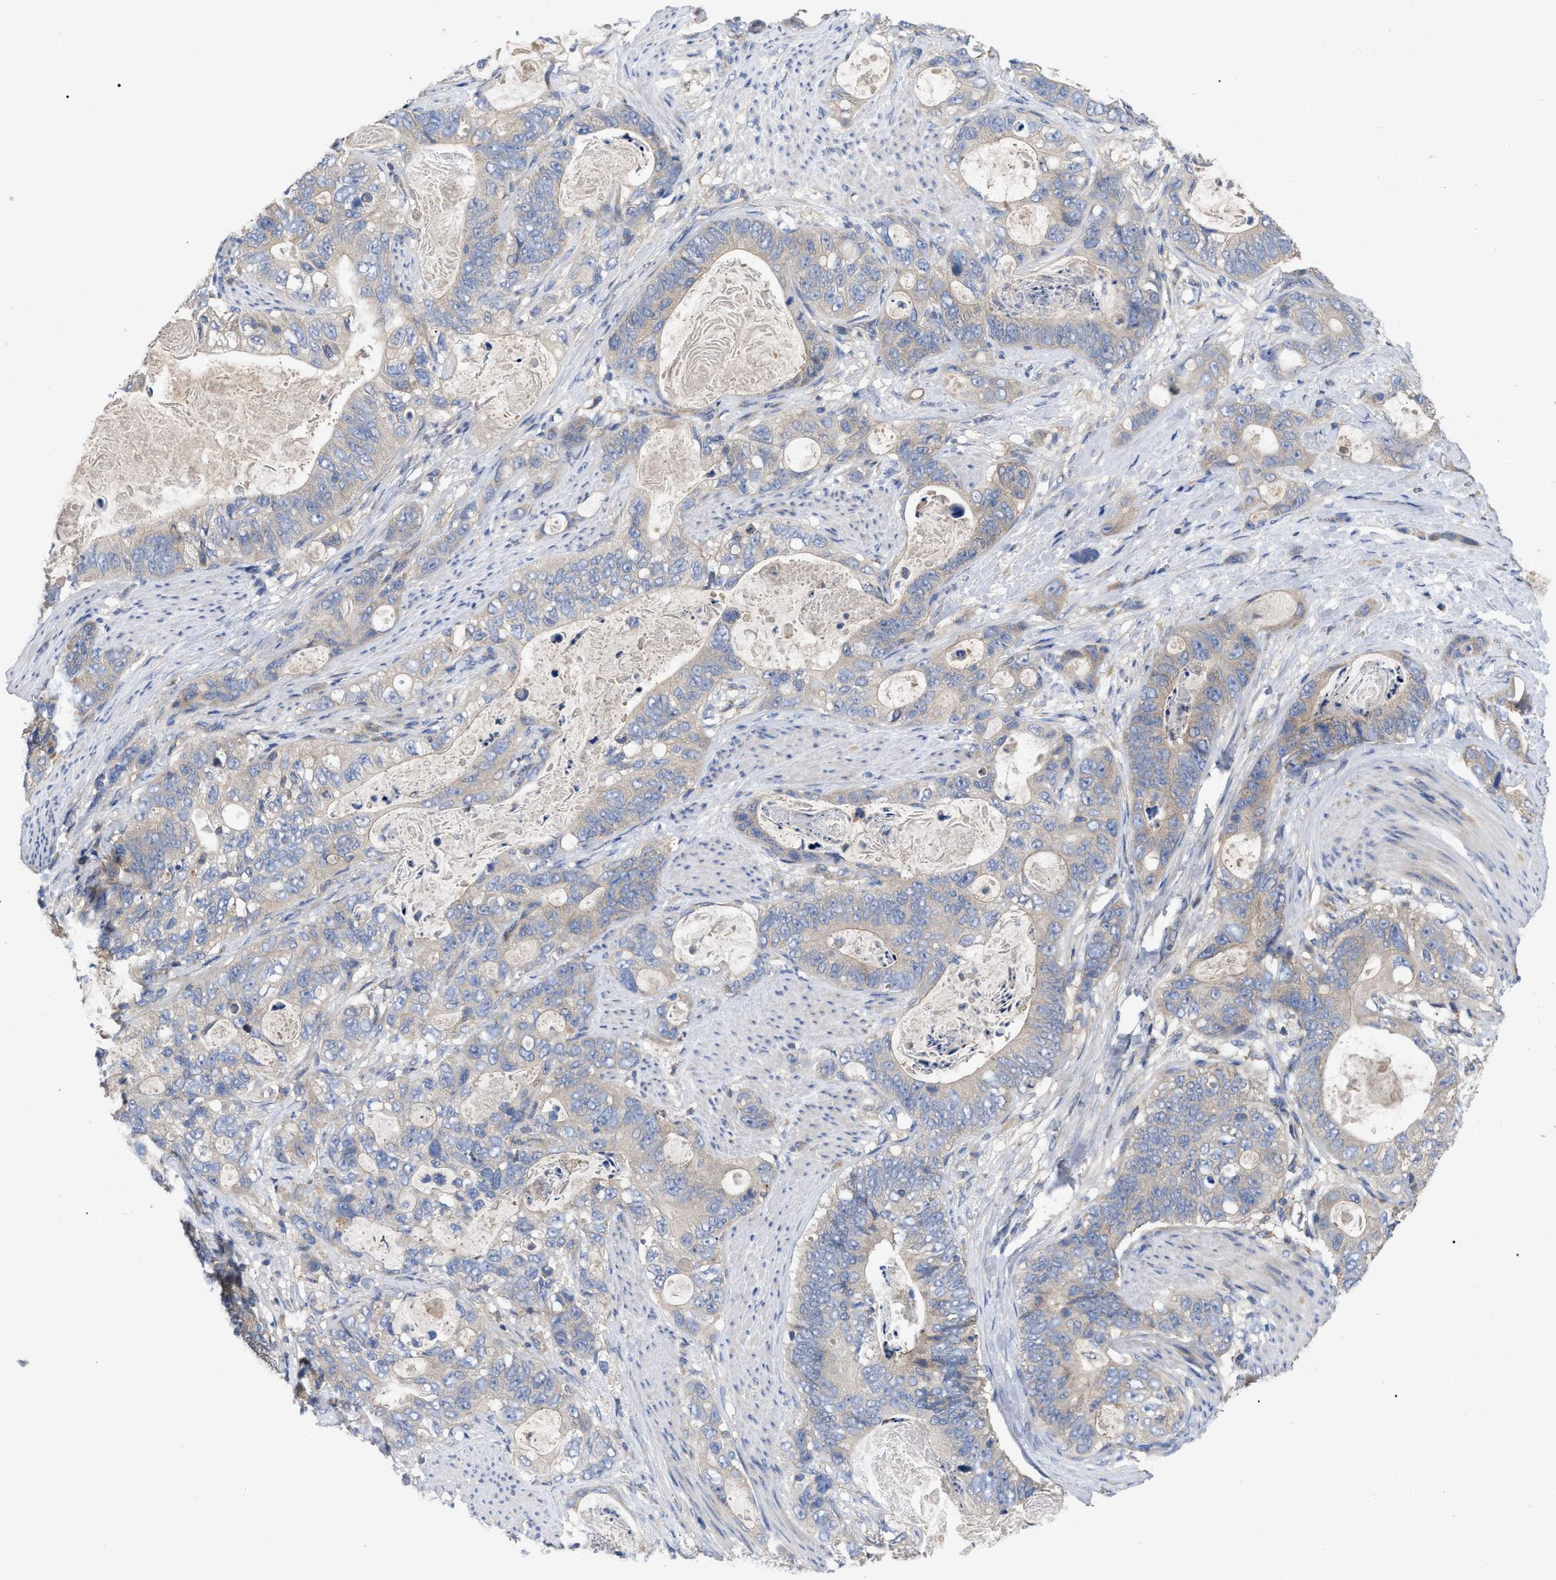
{"staining": {"intensity": "negative", "quantity": "none", "location": "none"}, "tissue": "stomach cancer", "cell_type": "Tumor cells", "image_type": "cancer", "snomed": [{"axis": "morphology", "description": "Normal tissue, NOS"}, {"axis": "morphology", "description": "Adenocarcinoma, NOS"}, {"axis": "topography", "description": "Stomach"}], "caption": "A histopathology image of human adenocarcinoma (stomach) is negative for staining in tumor cells.", "gene": "RAP1GDS1", "patient": {"sex": "female", "age": 89}}